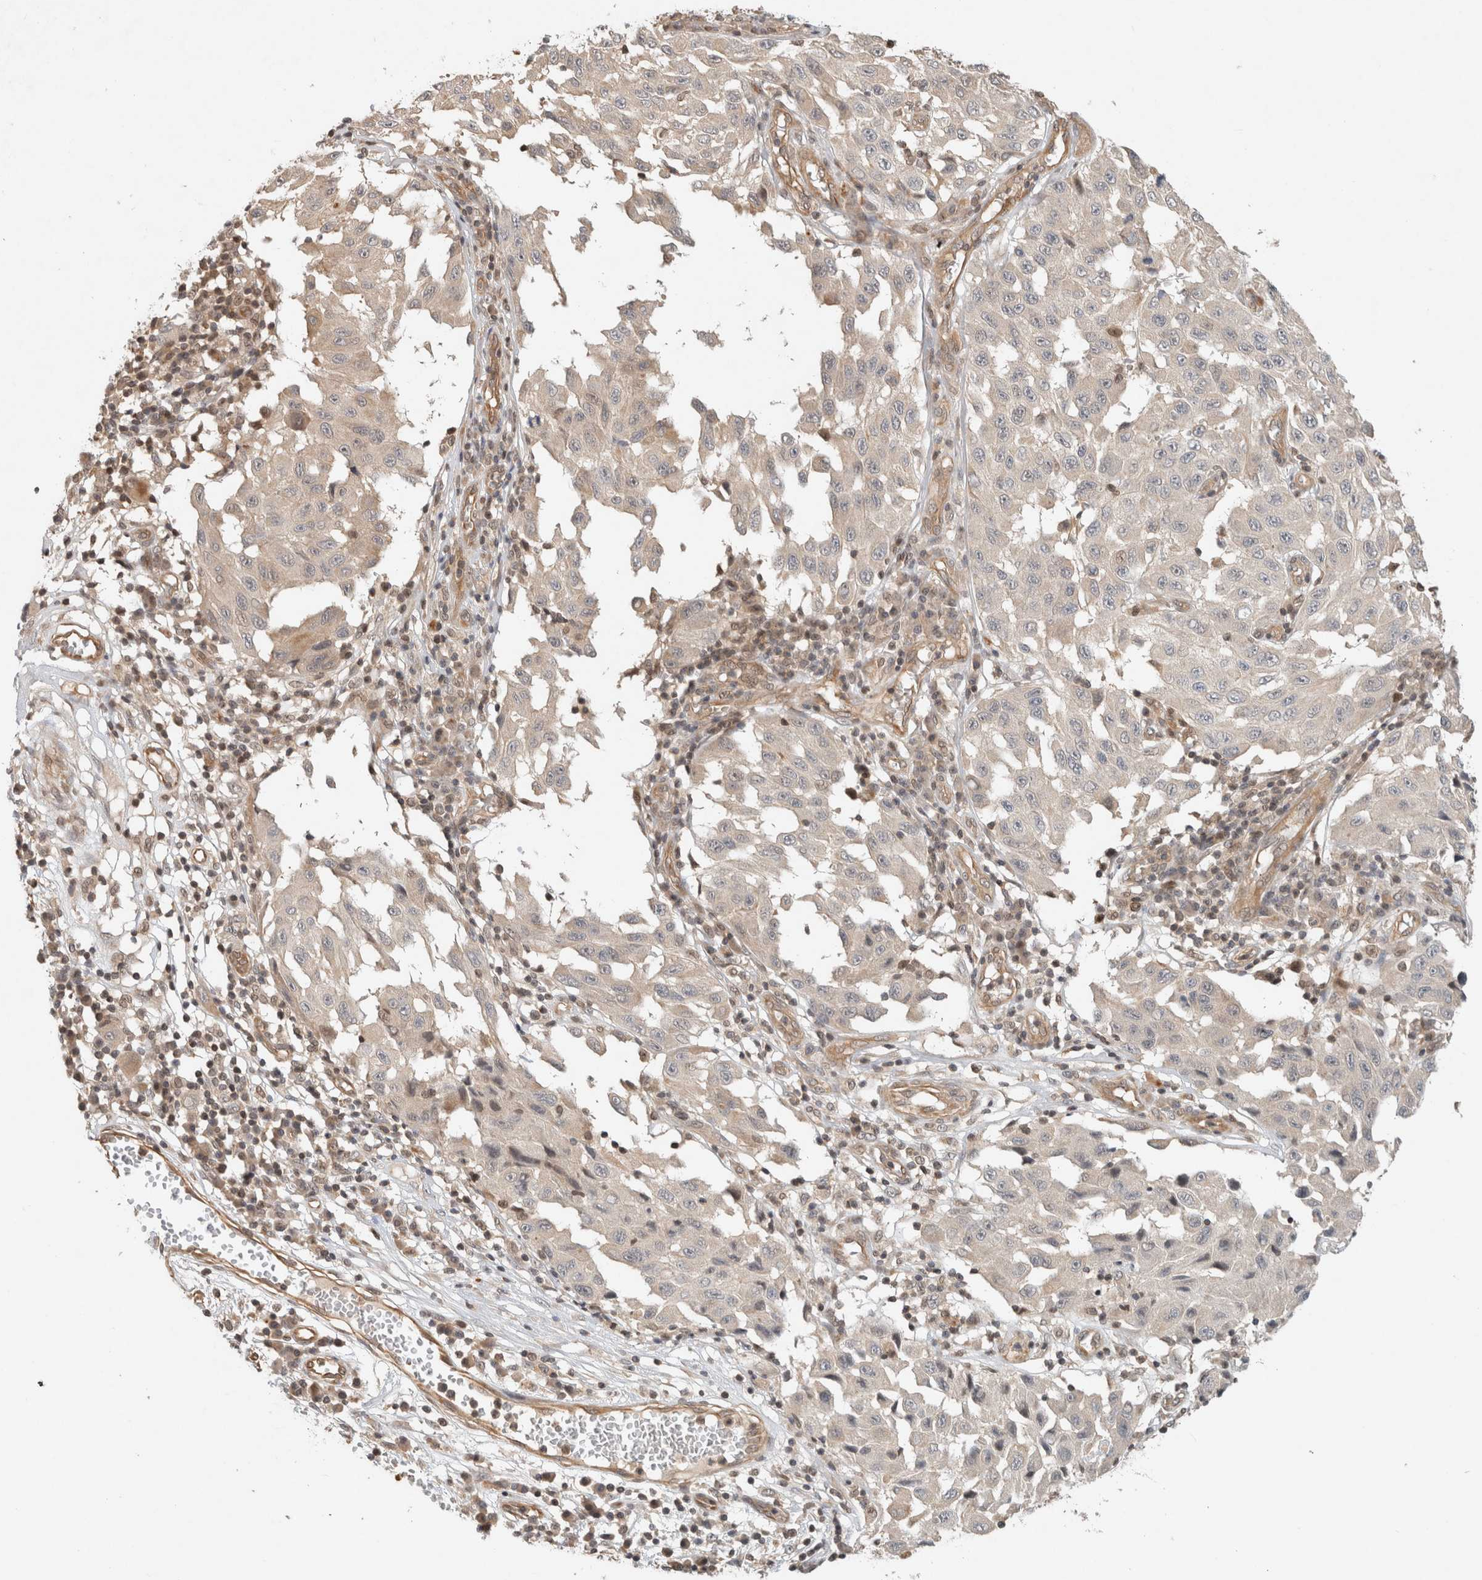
{"staining": {"intensity": "negative", "quantity": "none", "location": "none"}, "tissue": "melanoma", "cell_type": "Tumor cells", "image_type": "cancer", "snomed": [{"axis": "morphology", "description": "Malignant melanoma, NOS"}, {"axis": "topography", "description": "Skin"}], "caption": "Immunohistochemistry (IHC) micrograph of neoplastic tissue: human melanoma stained with DAB shows no significant protein staining in tumor cells.", "gene": "CAAP1", "patient": {"sex": "male", "age": 30}}